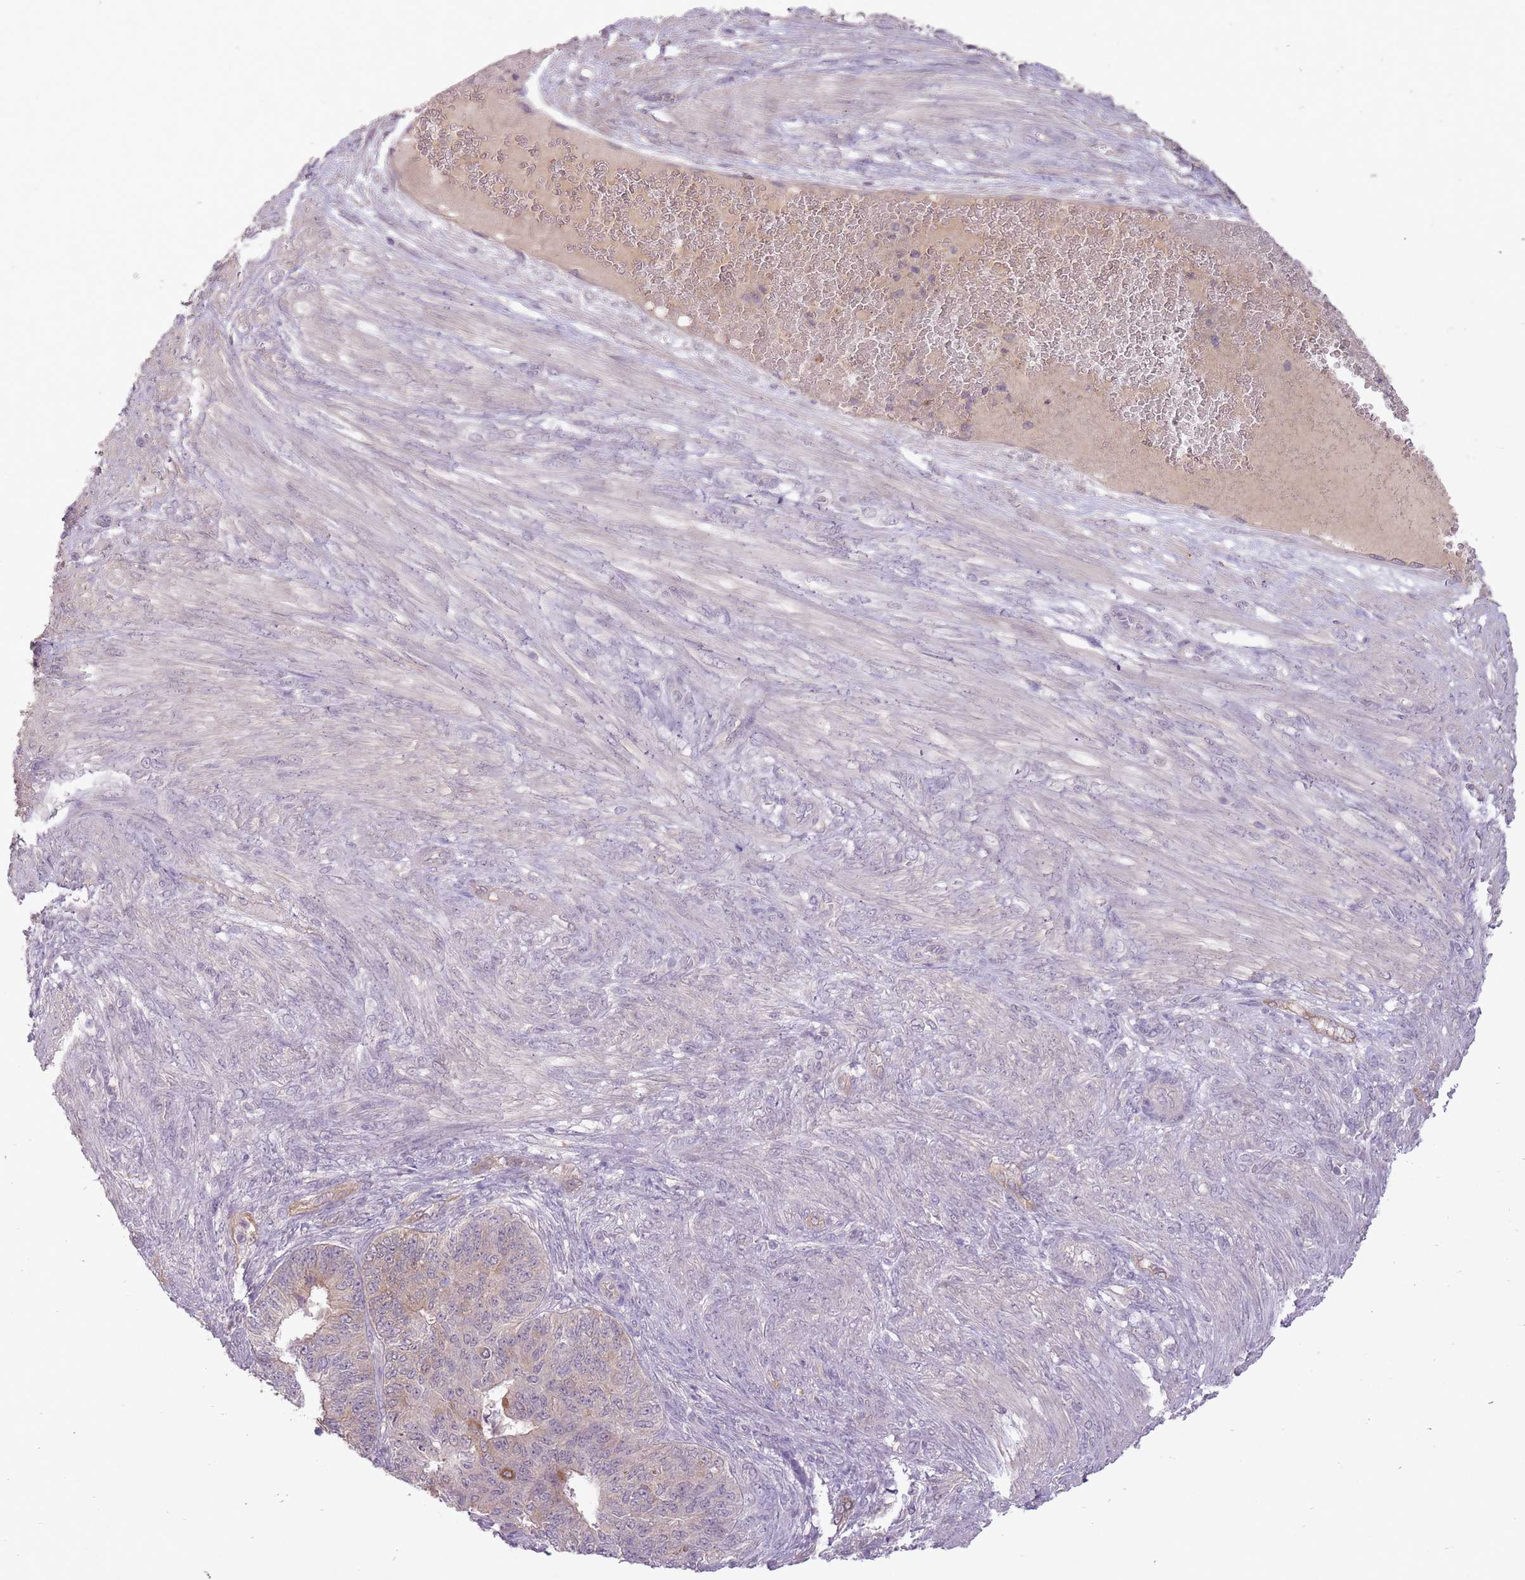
{"staining": {"intensity": "weak", "quantity": "25%-75%", "location": "cytoplasmic/membranous"}, "tissue": "endometrial cancer", "cell_type": "Tumor cells", "image_type": "cancer", "snomed": [{"axis": "morphology", "description": "Adenocarcinoma, NOS"}, {"axis": "topography", "description": "Endometrium"}], "caption": "Immunohistochemical staining of human endometrial cancer reveals weak cytoplasmic/membranous protein staining in about 25%-75% of tumor cells.", "gene": "LRATD2", "patient": {"sex": "female", "age": 32}}